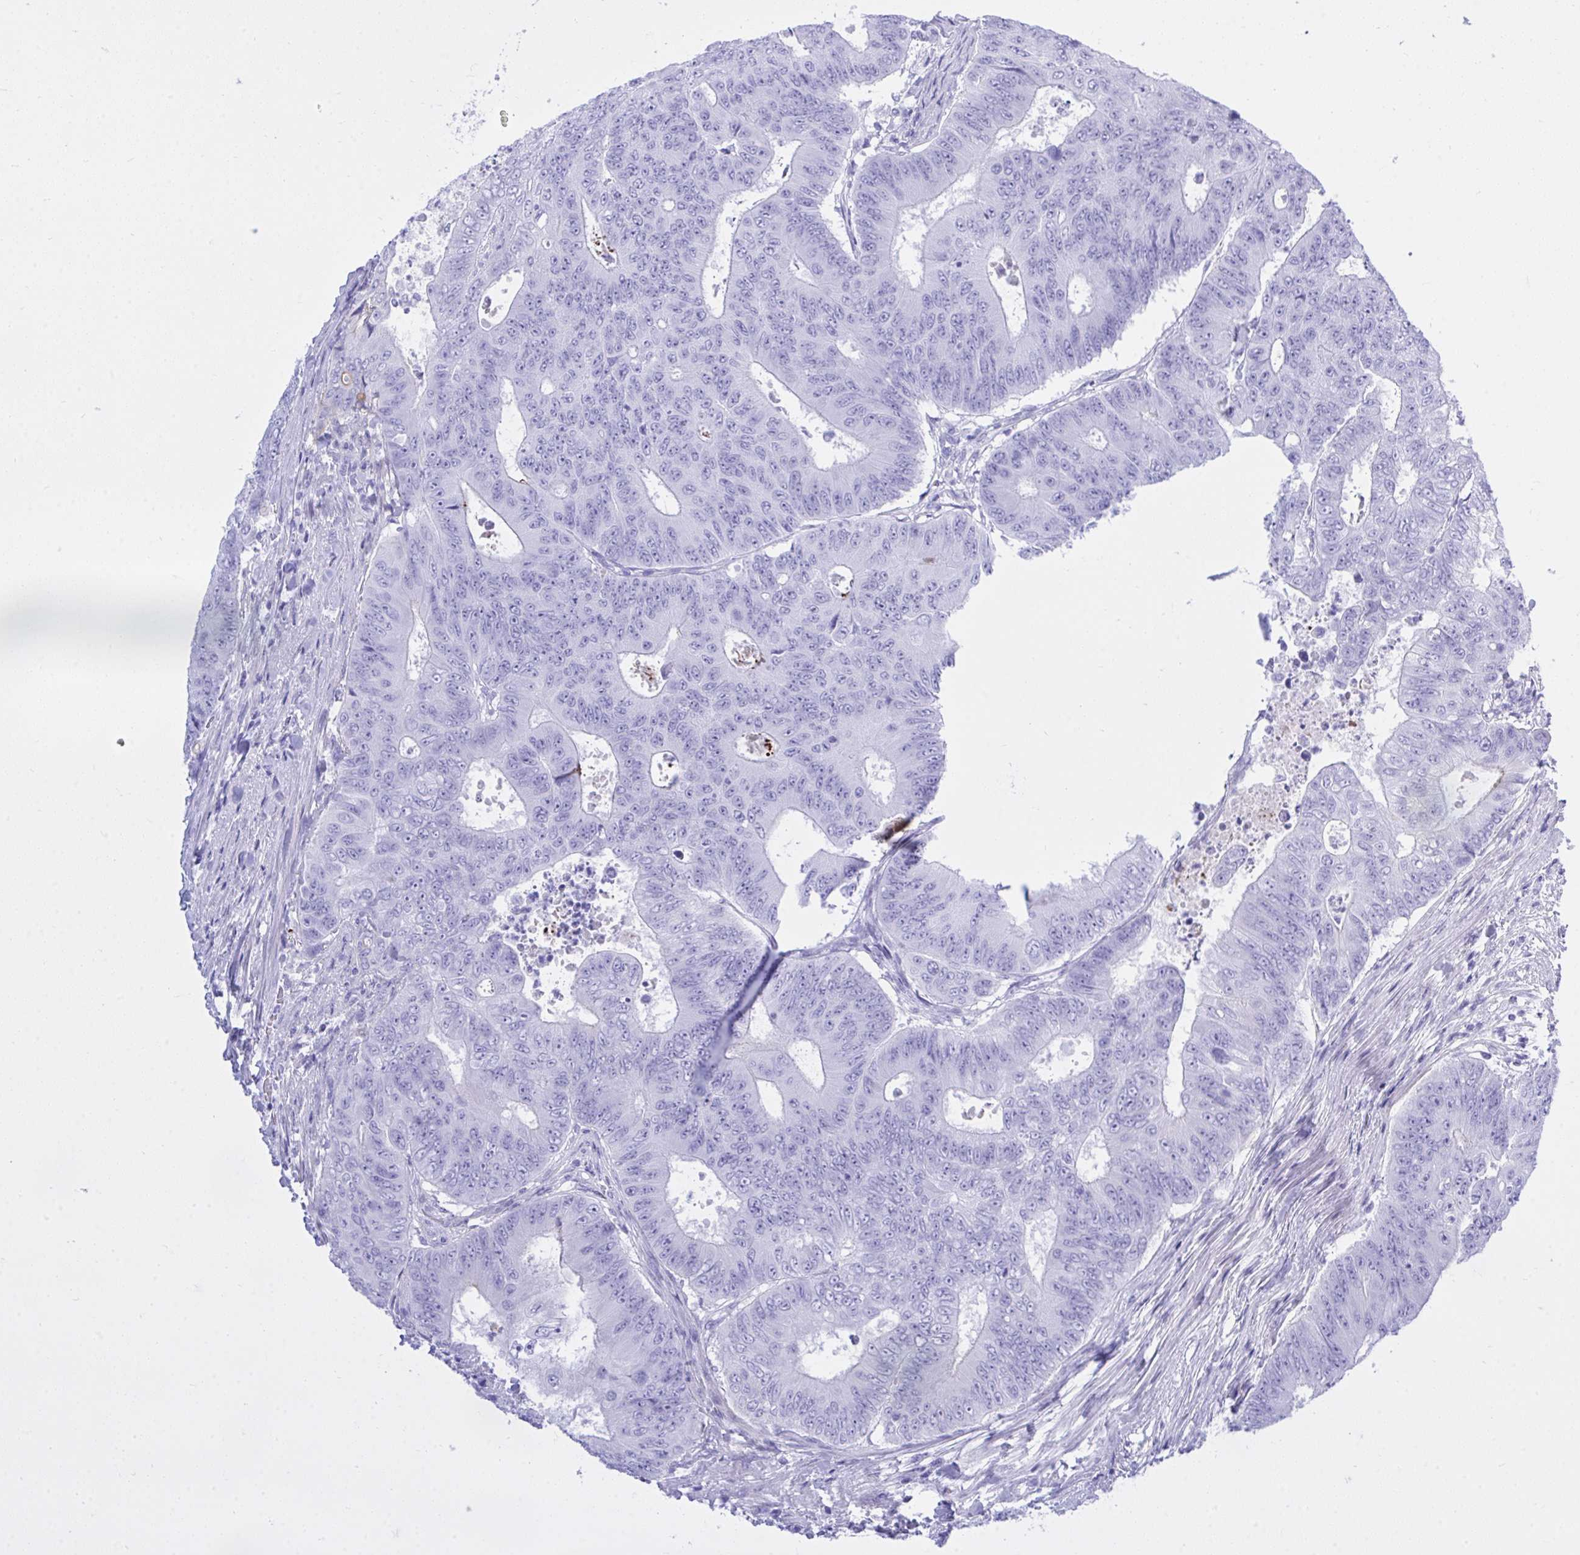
{"staining": {"intensity": "negative", "quantity": "none", "location": "none"}, "tissue": "colorectal cancer", "cell_type": "Tumor cells", "image_type": "cancer", "snomed": [{"axis": "morphology", "description": "Adenocarcinoma, NOS"}, {"axis": "topography", "description": "Colon"}], "caption": "High power microscopy histopathology image of an IHC micrograph of adenocarcinoma (colorectal), revealing no significant positivity in tumor cells.", "gene": "BEX5", "patient": {"sex": "female", "age": 48}}